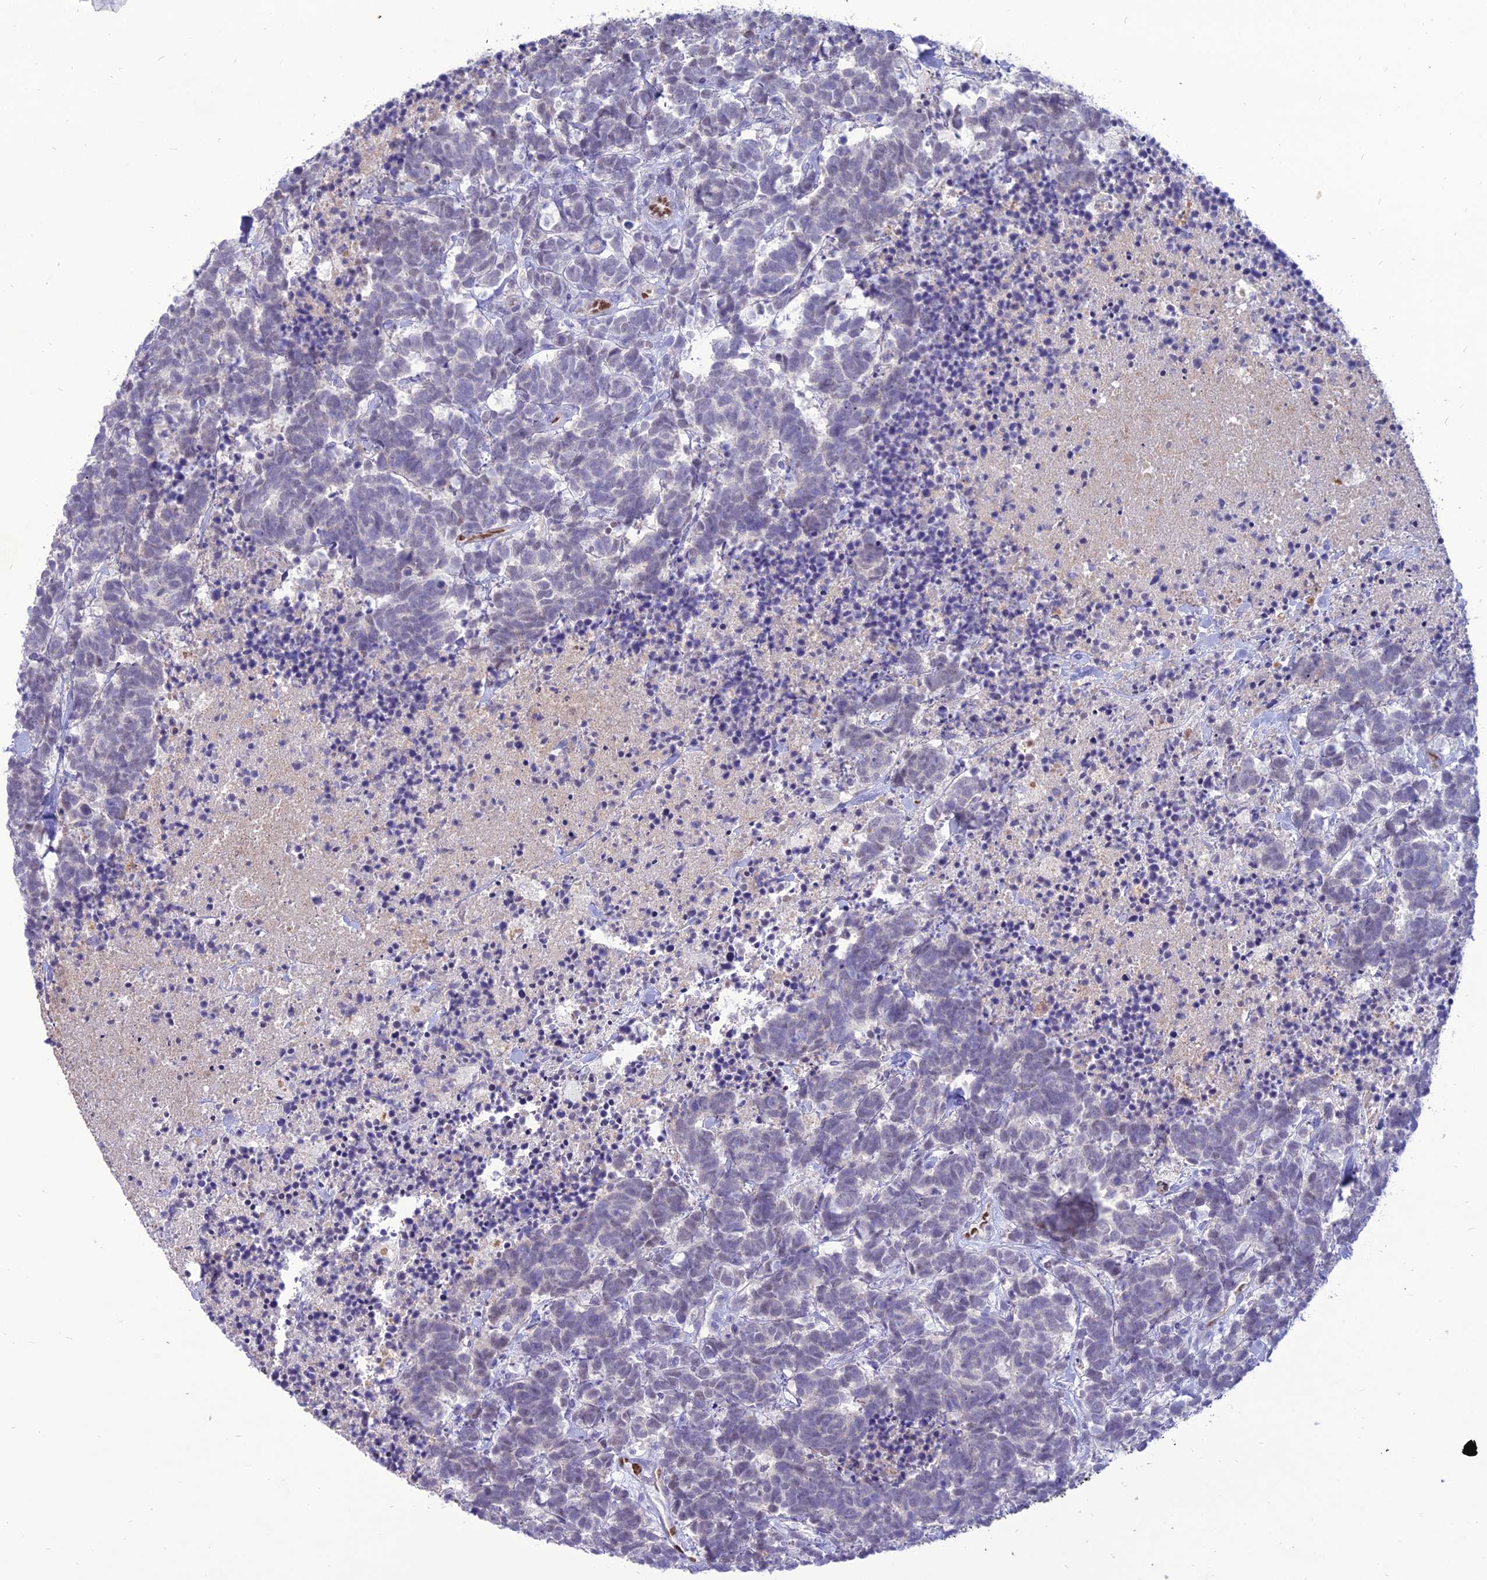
{"staining": {"intensity": "weak", "quantity": "<25%", "location": "nuclear"}, "tissue": "carcinoid", "cell_type": "Tumor cells", "image_type": "cancer", "snomed": [{"axis": "morphology", "description": "Carcinoma, NOS"}, {"axis": "morphology", "description": "Carcinoid, malignant, NOS"}, {"axis": "topography", "description": "Prostate"}], "caption": "Immunohistochemistry (IHC) image of malignant carcinoid stained for a protein (brown), which shows no staining in tumor cells.", "gene": "NOVA2", "patient": {"sex": "male", "age": 57}}